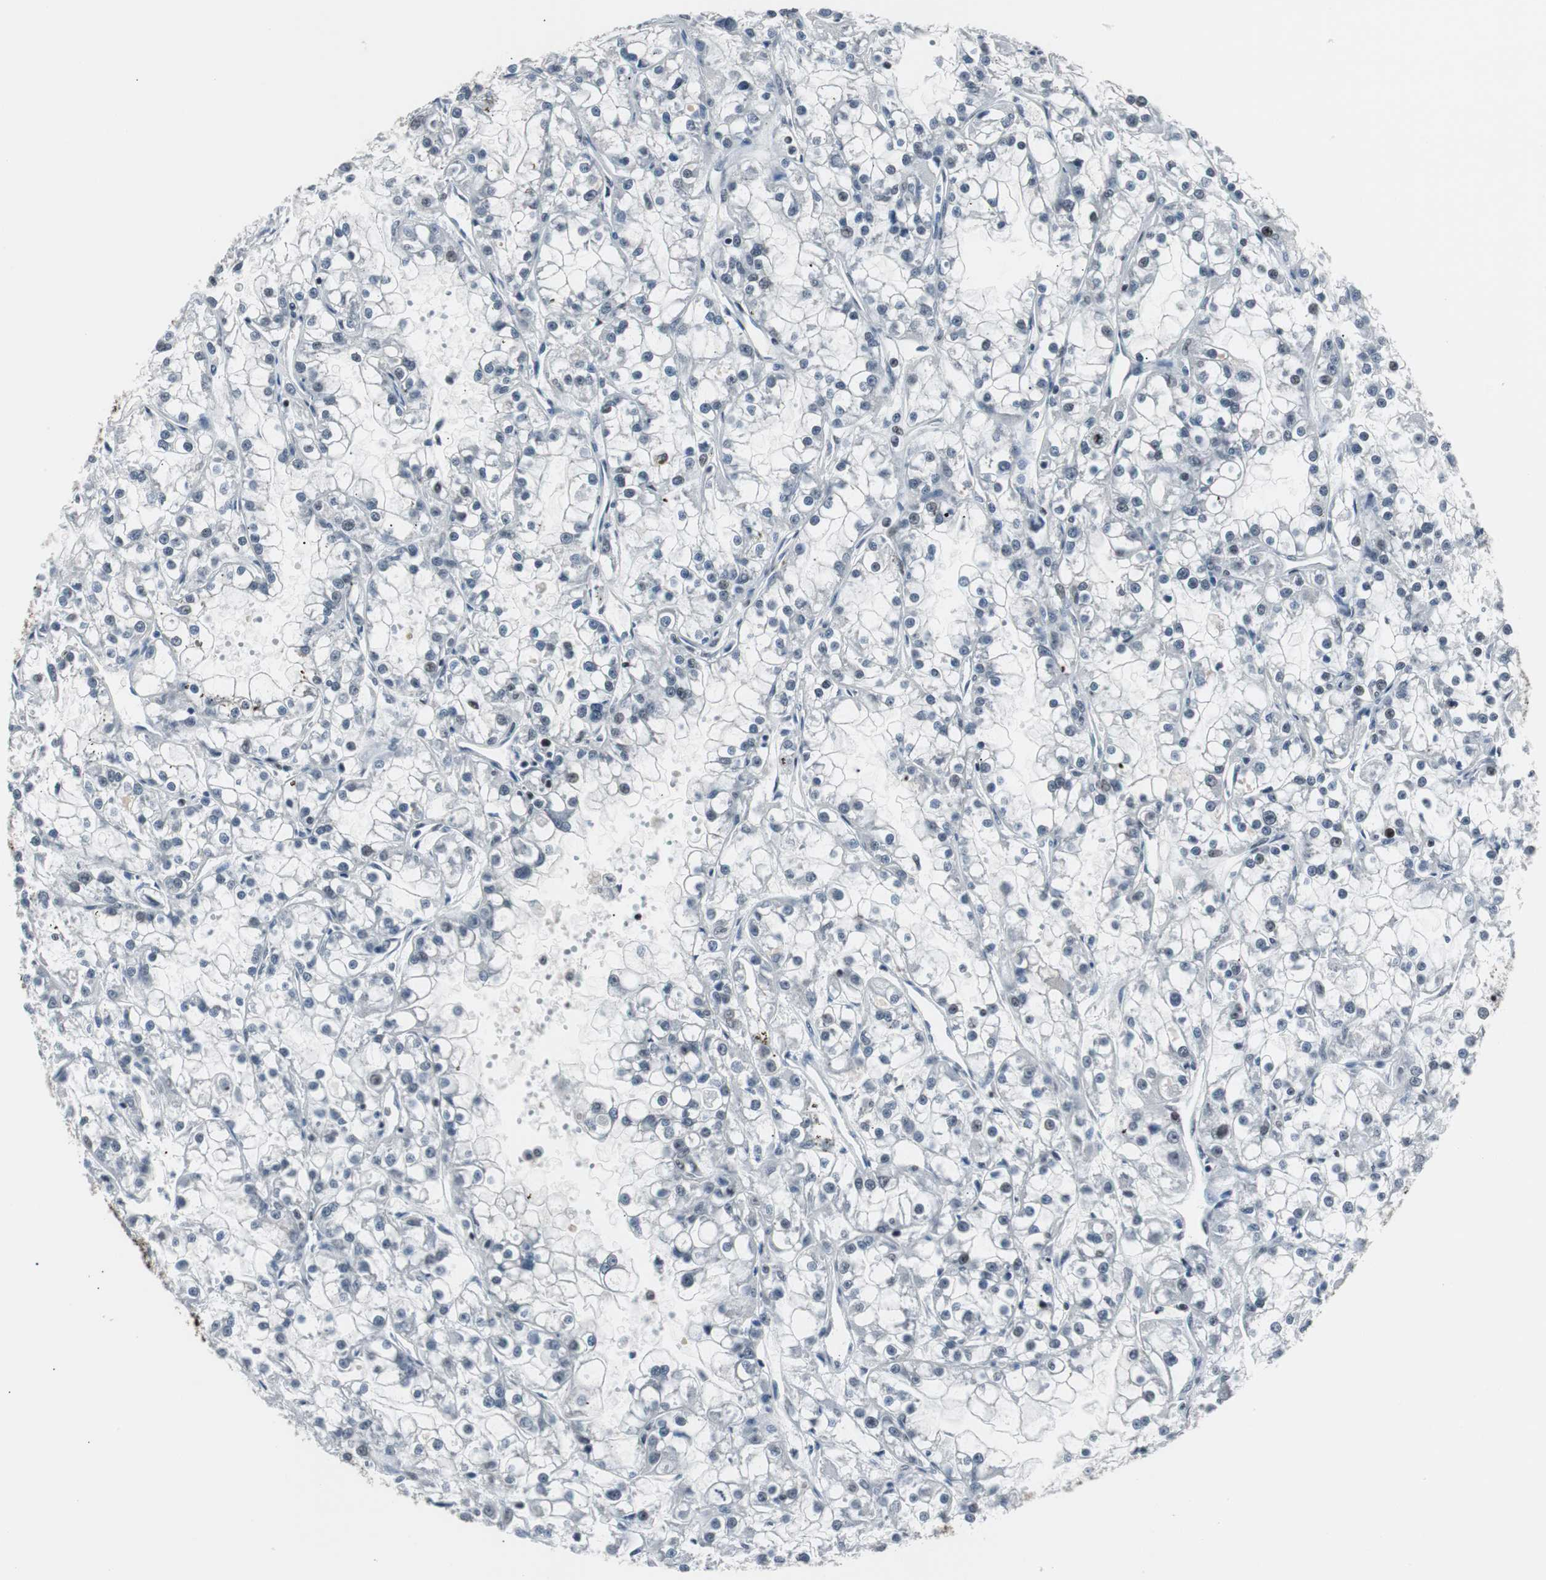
{"staining": {"intensity": "moderate", "quantity": "<25%", "location": "nuclear"}, "tissue": "renal cancer", "cell_type": "Tumor cells", "image_type": "cancer", "snomed": [{"axis": "morphology", "description": "Adenocarcinoma, NOS"}, {"axis": "topography", "description": "Kidney"}], "caption": "High-power microscopy captured an IHC image of adenocarcinoma (renal), revealing moderate nuclear positivity in about <25% of tumor cells.", "gene": "XRCC1", "patient": {"sex": "female", "age": 52}}